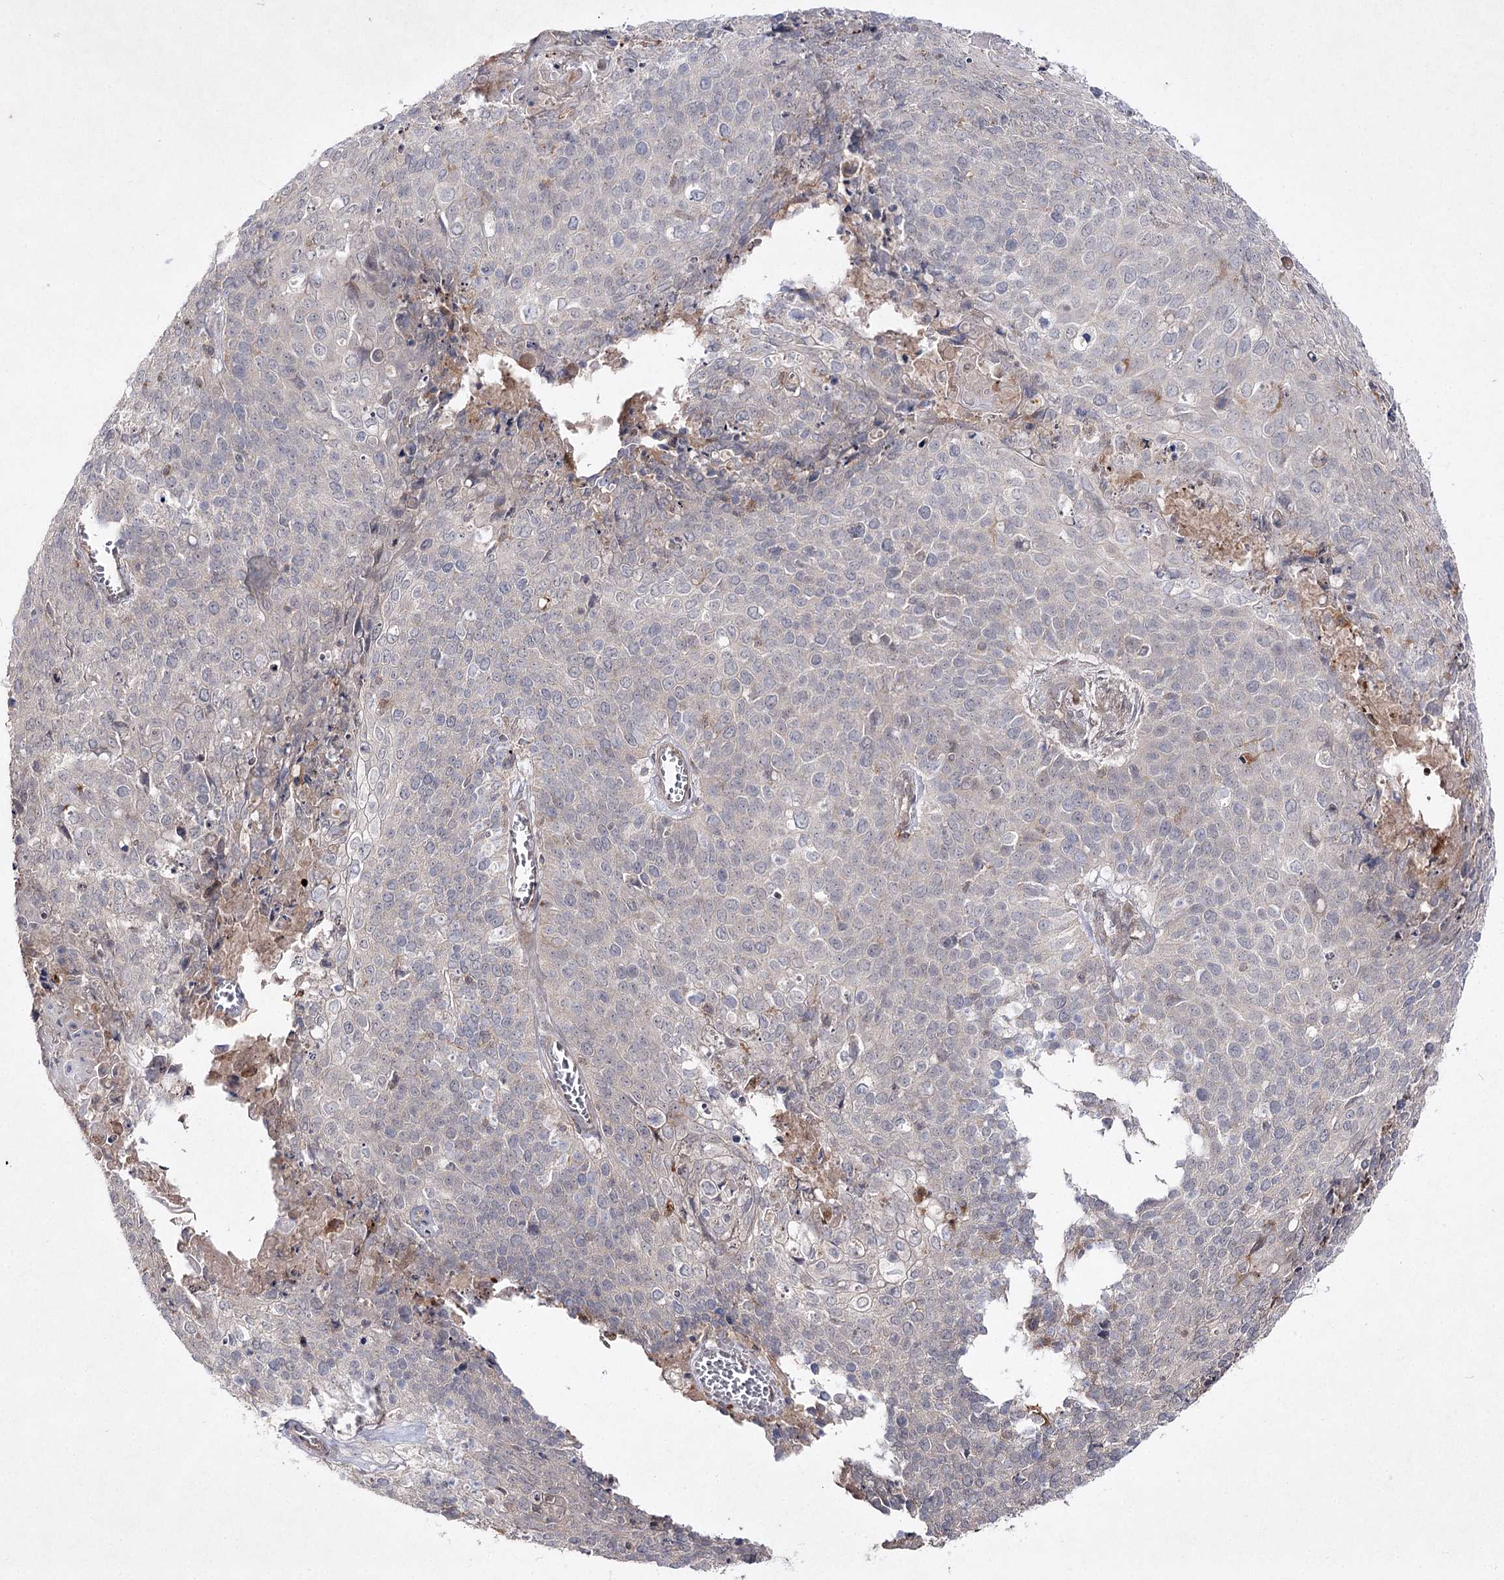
{"staining": {"intensity": "negative", "quantity": "none", "location": "none"}, "tissue": "cervical cancer", "cell_type": "Tumor cells", "image_type": "cancer", "snomed": [{"axis": "morphology", "description": "Squamous cell carcinoma, NOS"}, {"axis": "topography", "description": "Cervix"}], "caption": "There is no significant staining in tumor cells of cervical squamous cell carcinoma.", "gene": "CIB2", "patient": {"sex": "female", "age": 39}}